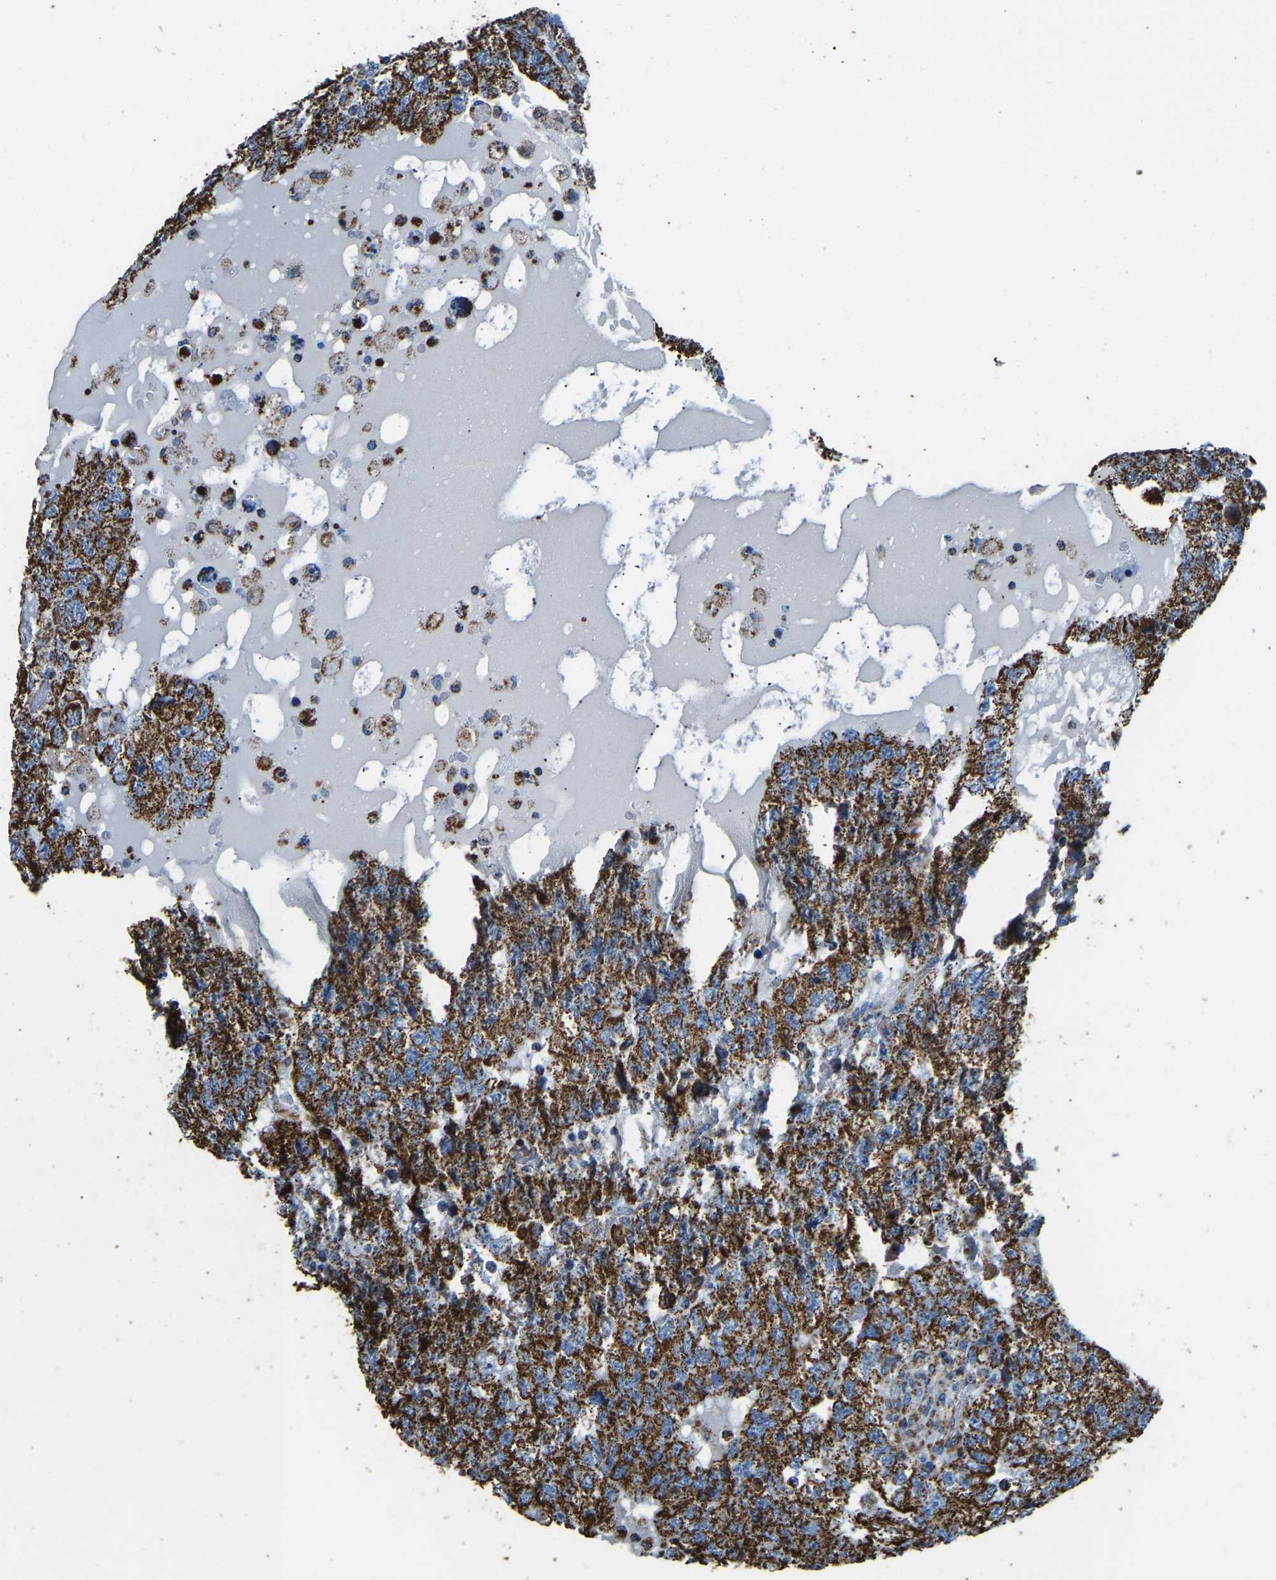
{"staining": {"intensity": "strong", "quantity": ">75%", "location": "cytoplasmic/membranous"}, "tissue": "testis cancer", "cell_type": "Tumor cells", "image_type": "cancer", "snomed": [{"axis": "morphology", "description": "Carcinoma, Embryonal, NOS"}, {"axis": "topography", "description": "Testis"}], "caption": "Tumor cells demonstrate high levels of strong cytoplasmic/membranous staining in approximately >75% of cells in embryonal carcinoma (testis). (brown staining indicates protein expression, while blue staining denotes nuclei).", "gene": "IRX6", "patient": {"sex": "male", "age": 36}}